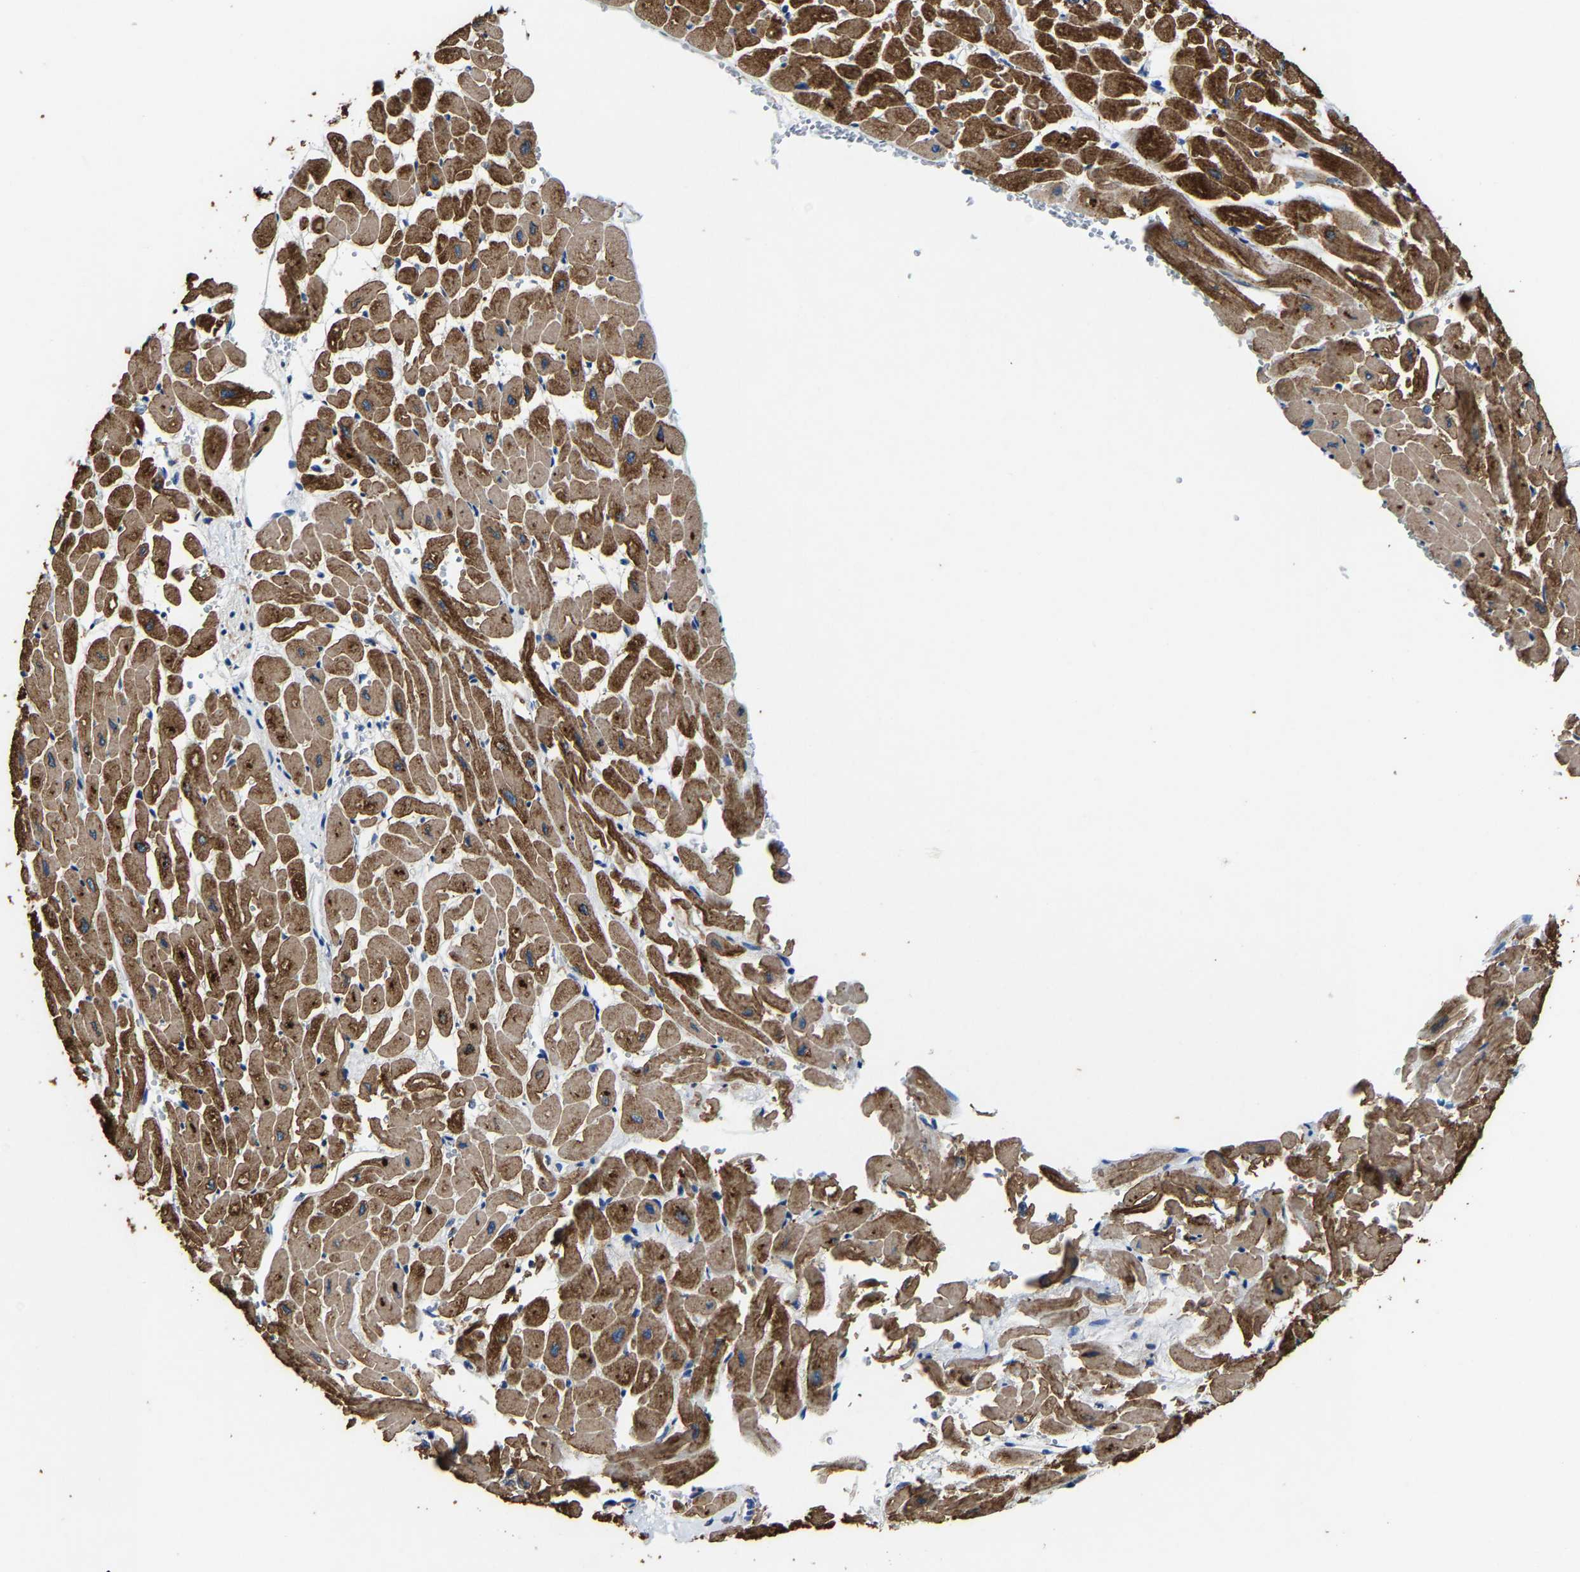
{"staining": {"intensity": "strong", "quantity": ">75%", "location": "cytoplasmic/membranous"}, "tissue": "heart muscle", "cell_type": "Cardiomyocytes", "image_type": "normal", "snomed": [{"axis": "morphology", "description": "Normal tissue, NOS"}, {"axis": "topography", "description": "Heart"}], "caption": "High-magnification brightfield microscopy of benign heart muscle stained with DAB (3,3'-diaminobenzidine) (brown) and counterstained with hematoxylin (blue). cardiomyocytes exhibit strong cytoplasmic/membranous positivity is seen in approximately>75% of cells.", "gene": "SLC25A25", "patient": {"sex": "male", "age": 45}}